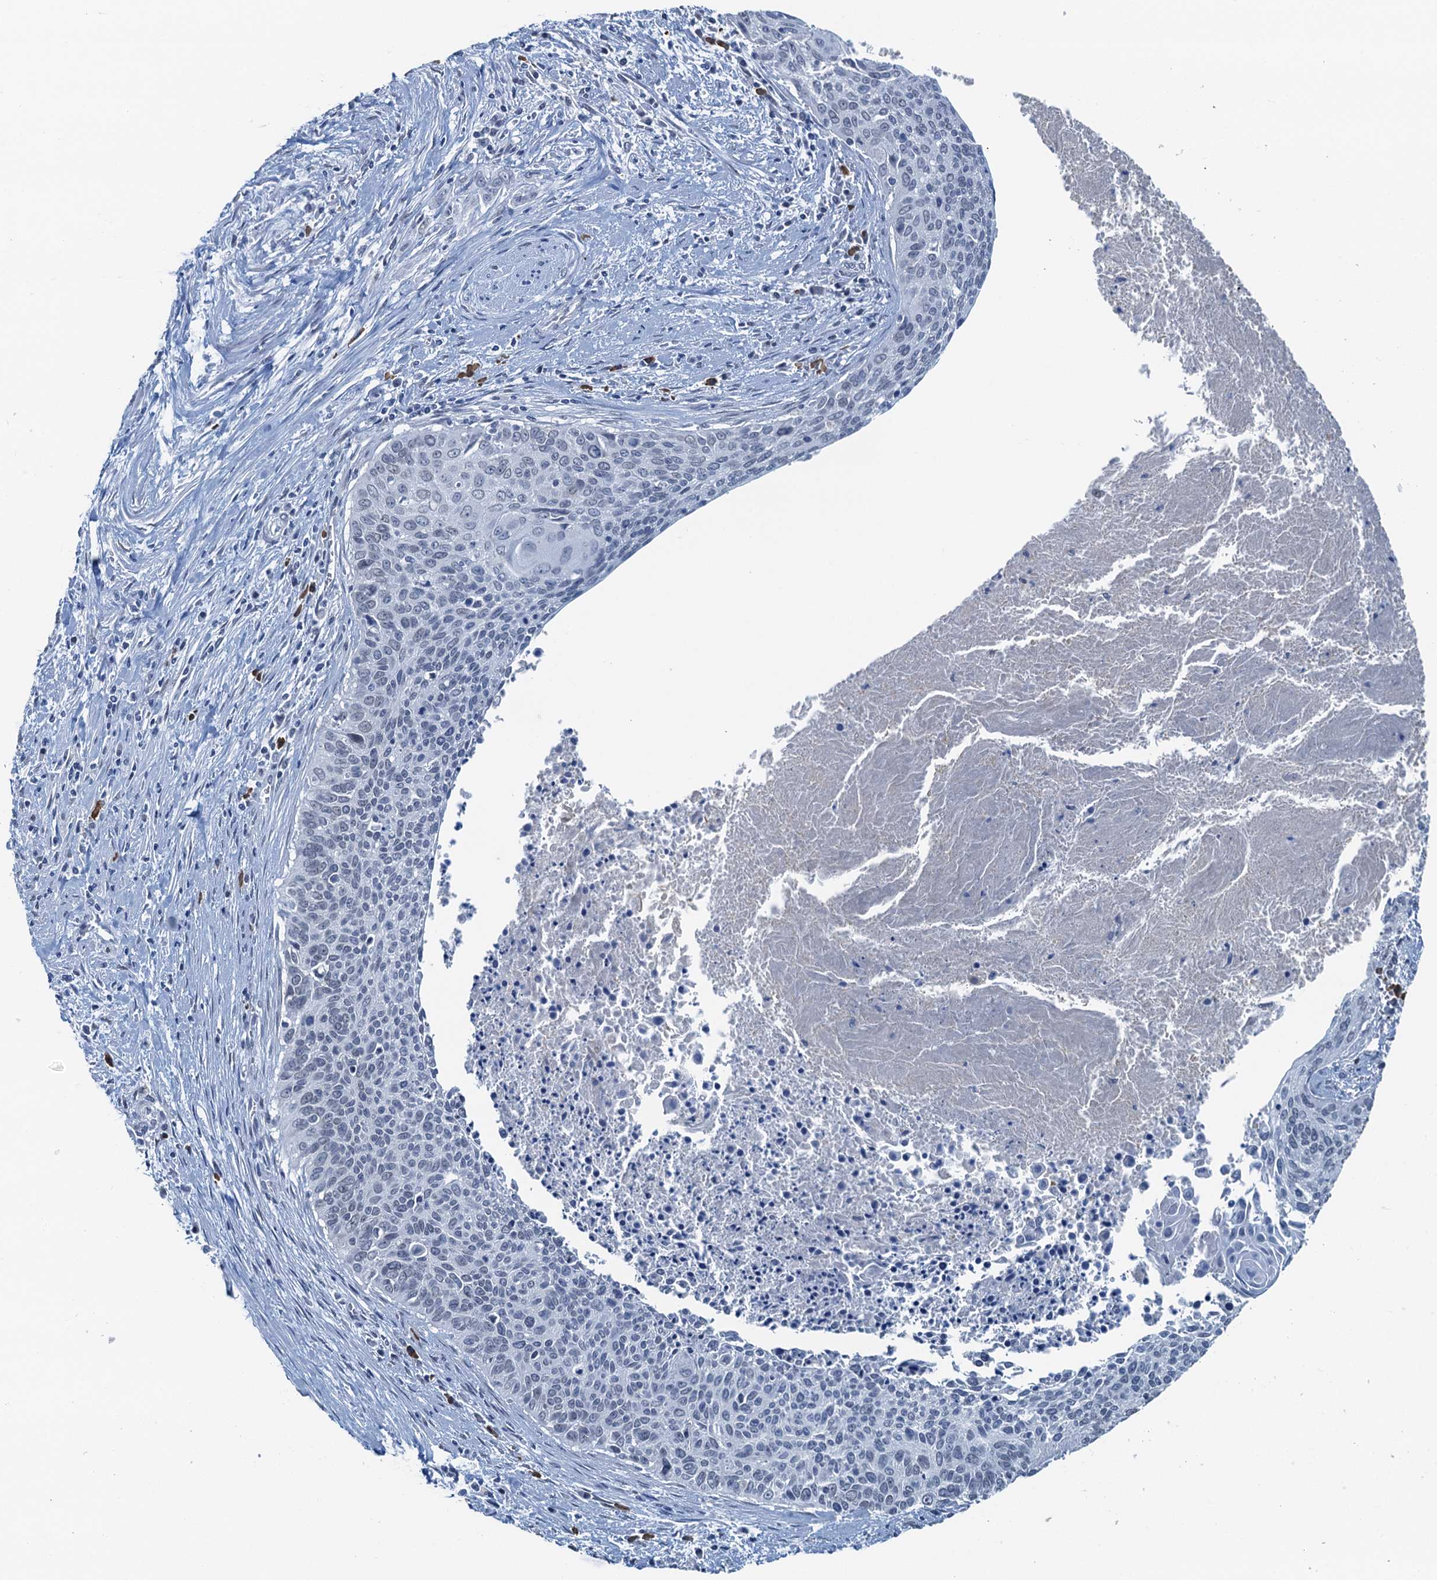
{"staining": {"intensity": "negative", "quantity": "none", "location": "none"}, "tissue": "cervical cancer", "cell_type": "Tumor cells", "image_type": "cancer", "snomed": [{"axis": "morphology", "description": "Squamous cell carcinoma, NOS"}, {"axis": "topography", "description": "Cervix"}], "caption": "This is an immunohistochemistry image of human cervical squamous cell carcinoma. There is no staining in tumor cells.", "gene": "AHCY", "patient": {"sex": "female", "age": 55}}